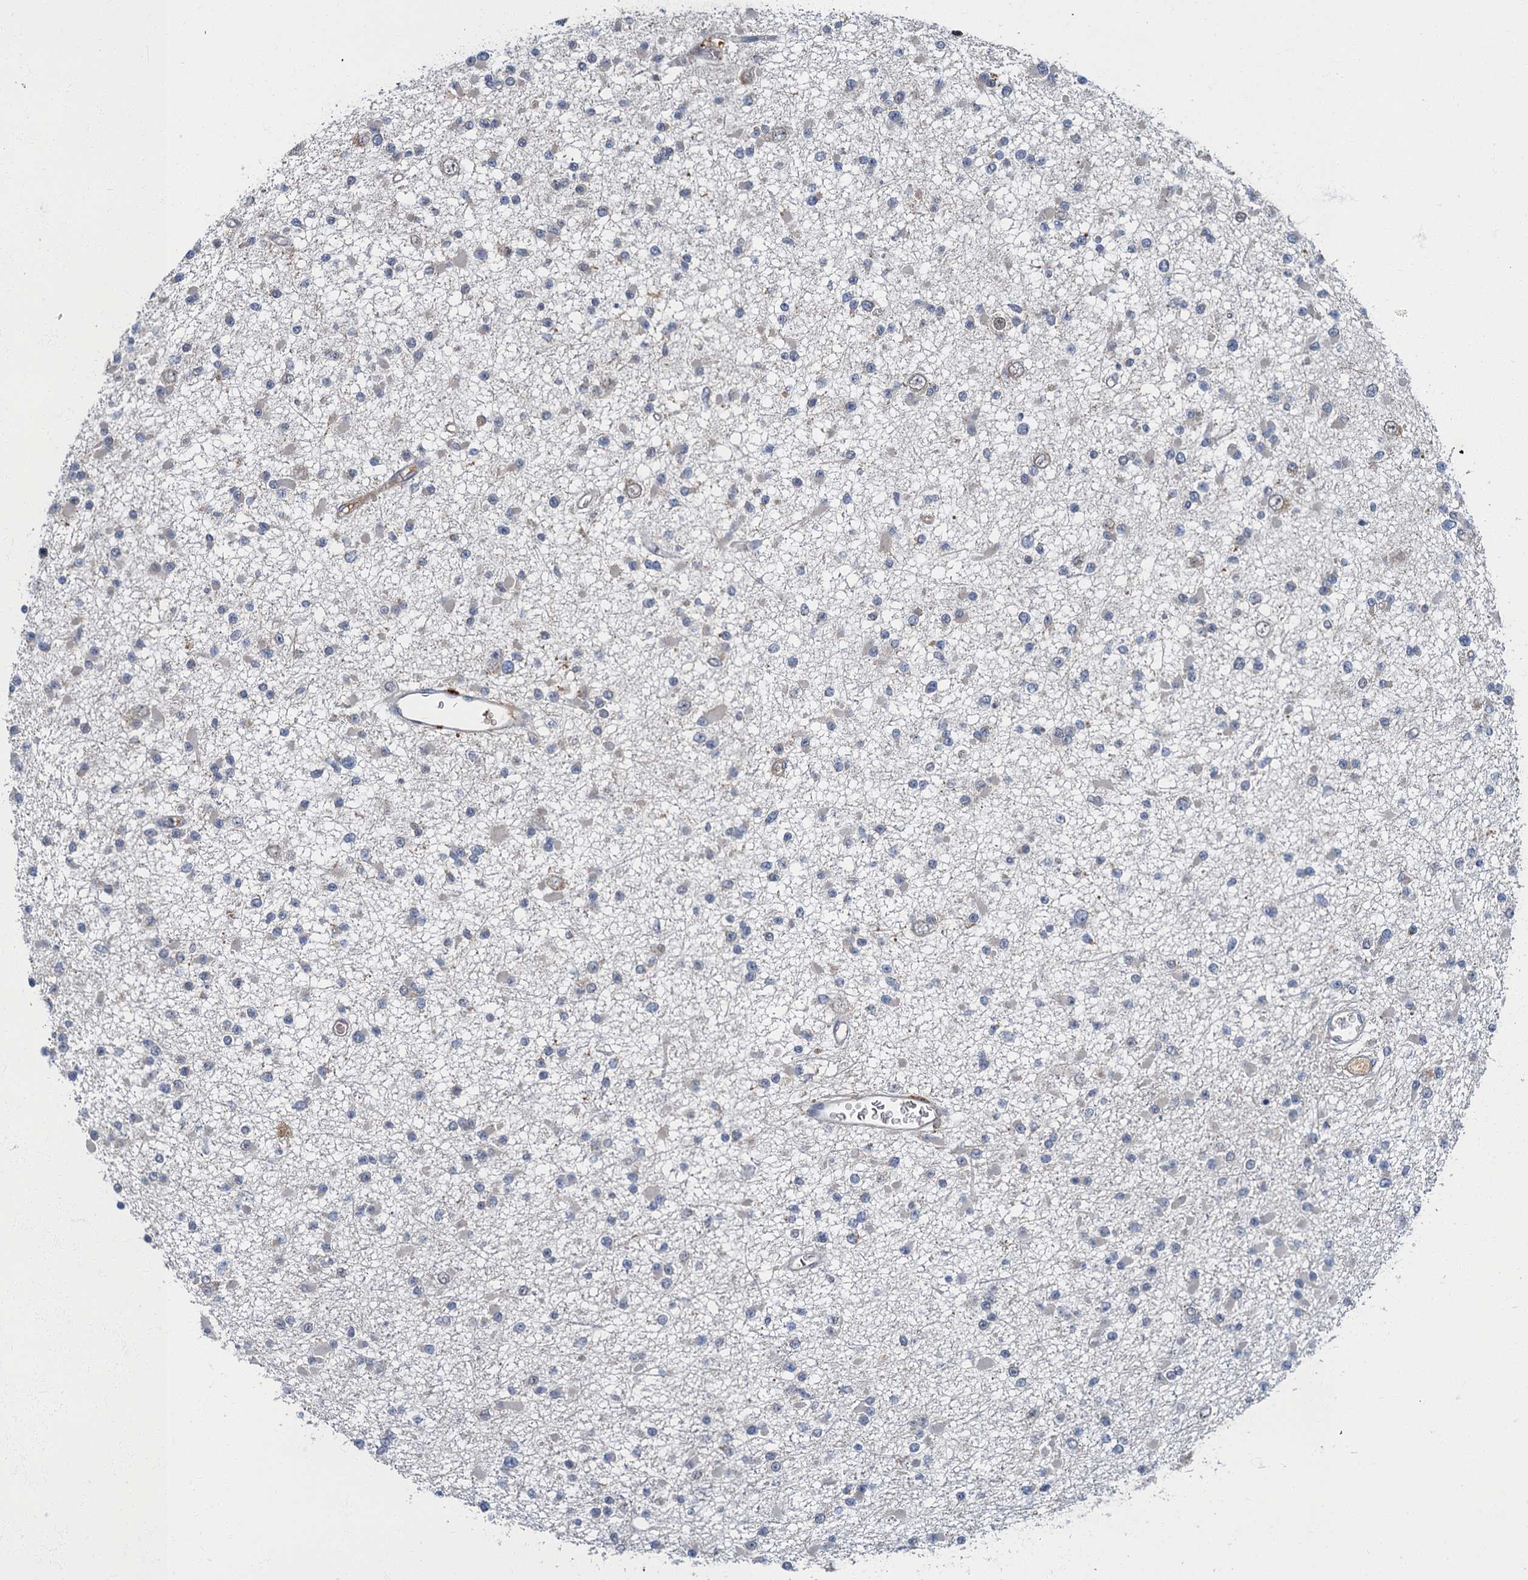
{"staining": {"intensity": "negative", "quantity": "none", "location": "none"}, "tissue": "glioma", "cell_type": "Tumor cells", "image_type": "cancer", "snomed": [{"axis": "morphology", "description": "Glioma, malignant, Low grade"}, {"axis": "topography", "description": "Brain"}], "caption": "DAB (3,3'-diaminobenzidine) immunohistochemical staining of human low-grade glioma (malignant) reveals no significant staining in tumor cells.", "gene": "WDCP", "patient": {"sex": "female", "age": 22}}